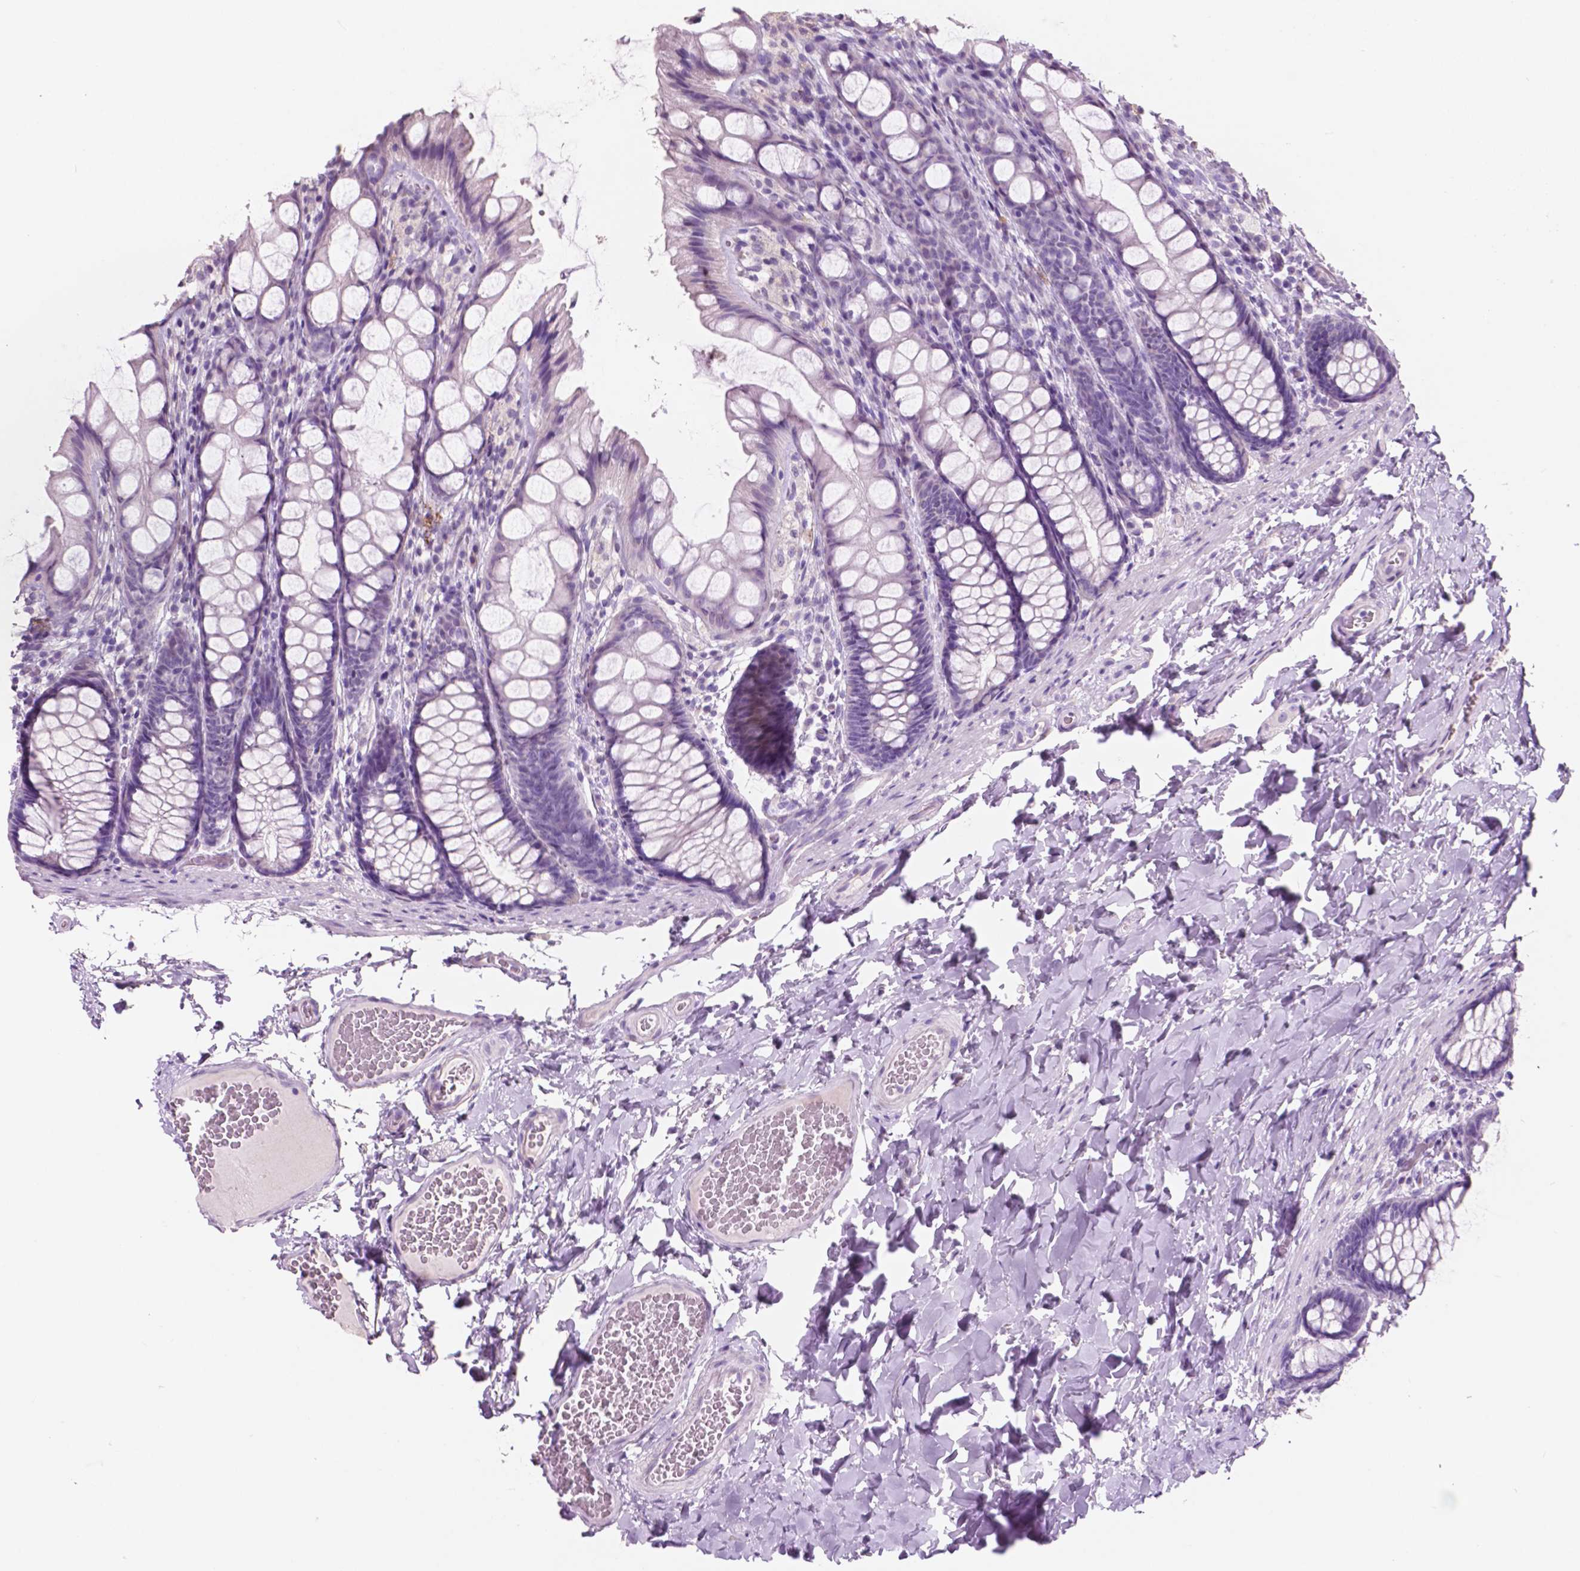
{"staining": {"intensity": "negative", "quantity": "none", "location": "none"}, "tissue": "colon", "cell_type": "Endothelial cells", "image_type": "normal", "snomed": [{"axis": "morphology", "description": "Normal tissue, NOS"}, {"axis": "topography", "description": "Colon"}], "caption": "IHC of benign human colon shows no staining in endothelial cells.", "gene": "IDO1", "patient": {"sex": "male", "age": 47}}